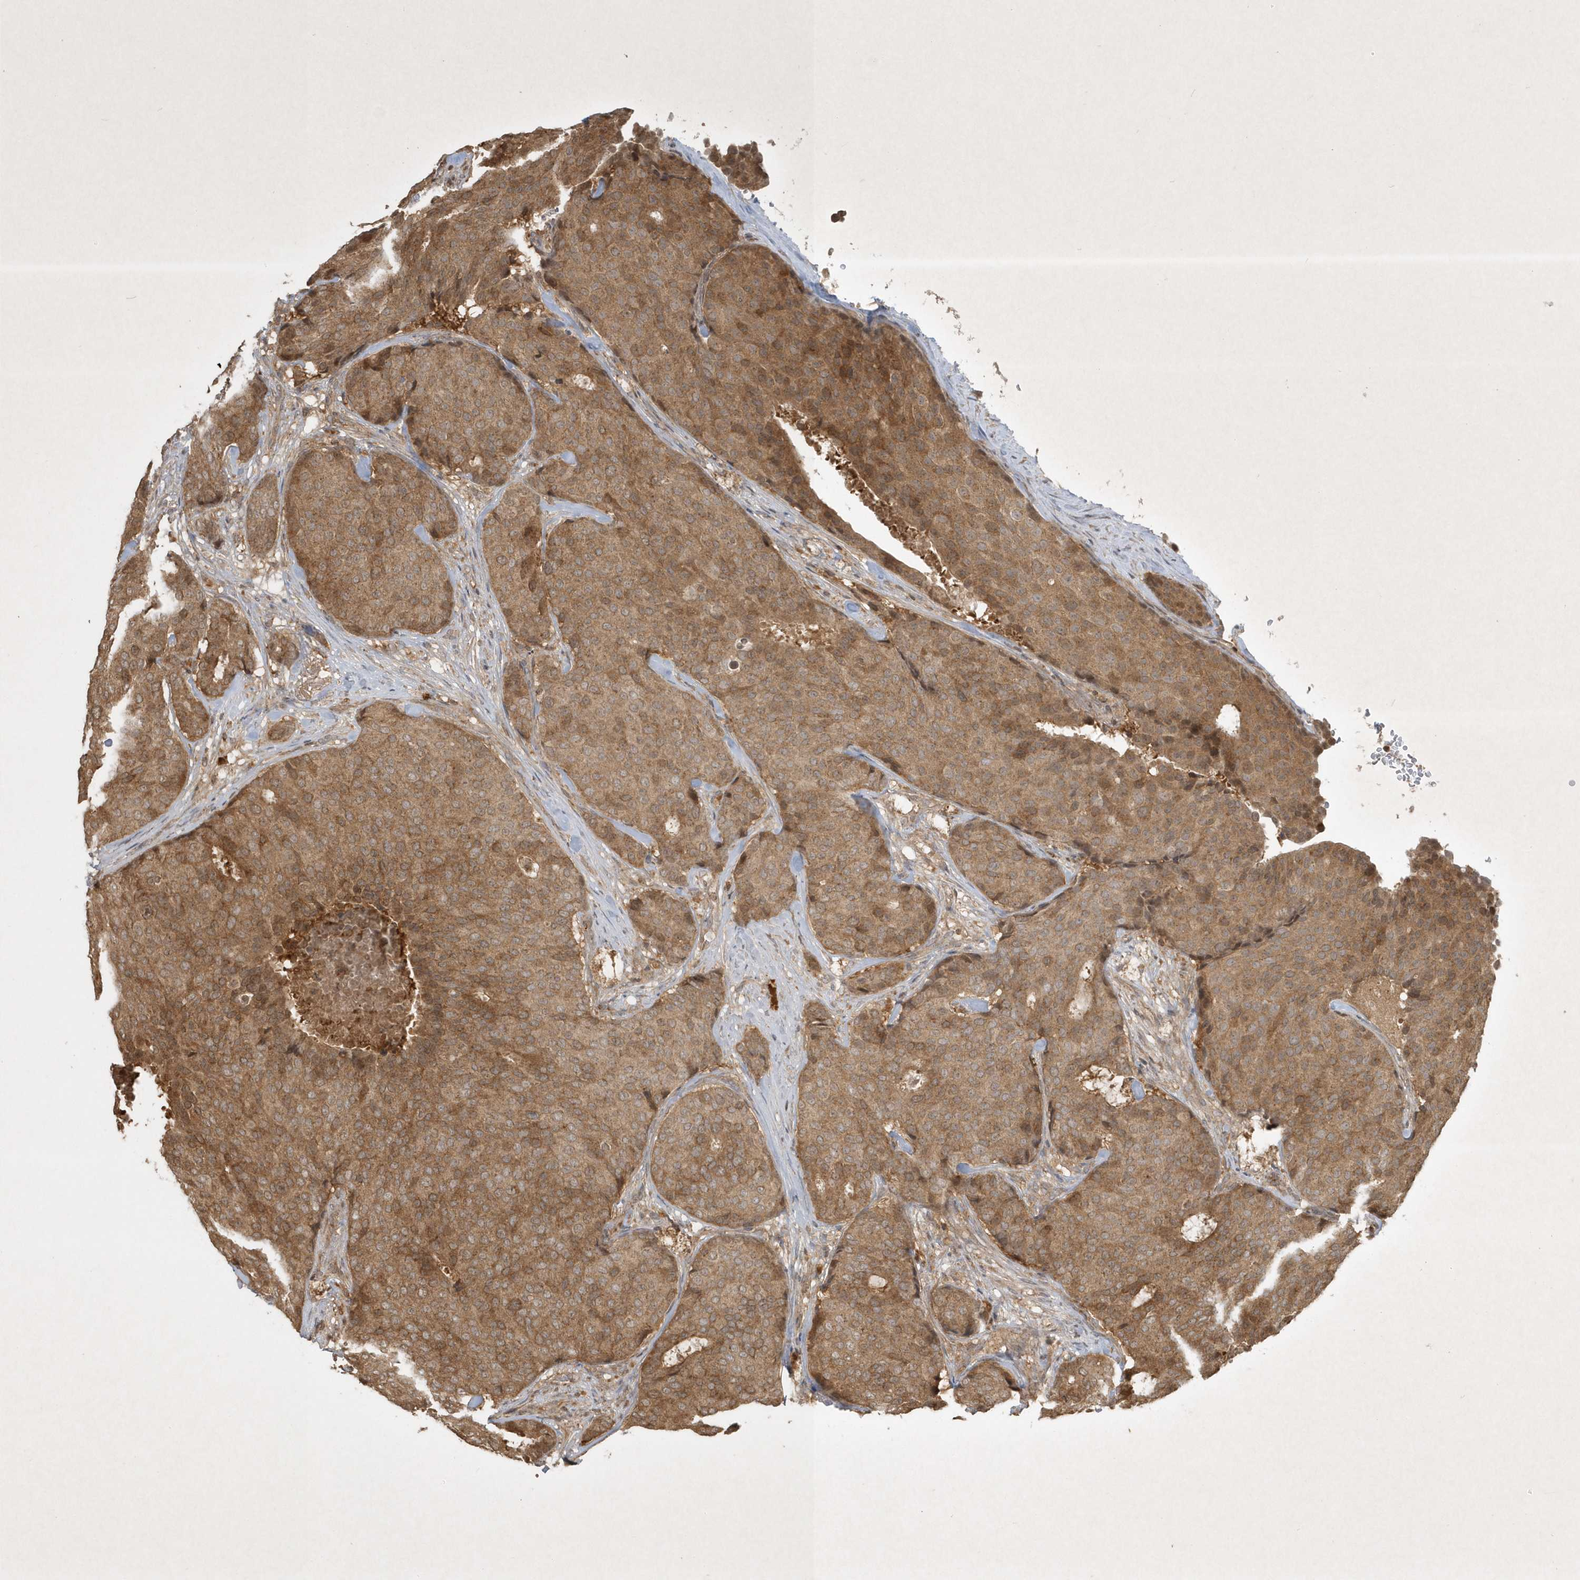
{"staining": {"intensity": "moderate", "quantity": ">75%", "location": "cytoplasmic/membranous"}, "tissue": "breast cancer", "cell_type": "Tumor cells", "image_type": "cancer", "snomed": [{"axis": "morphology", "description": "Duct carcinoma"}, {"axis": "topography", "description": "Breast"}], "caption": "Protein staining of intraductal carcinoma (breast) tissue shows moderate cytoplasmic/membranous staining in about >75% of tumor cells. (DAB IHC with brightfield microscopy, high magnification).", "gene": "PLTP", "patient": {"sex": "female", "age": 75}}